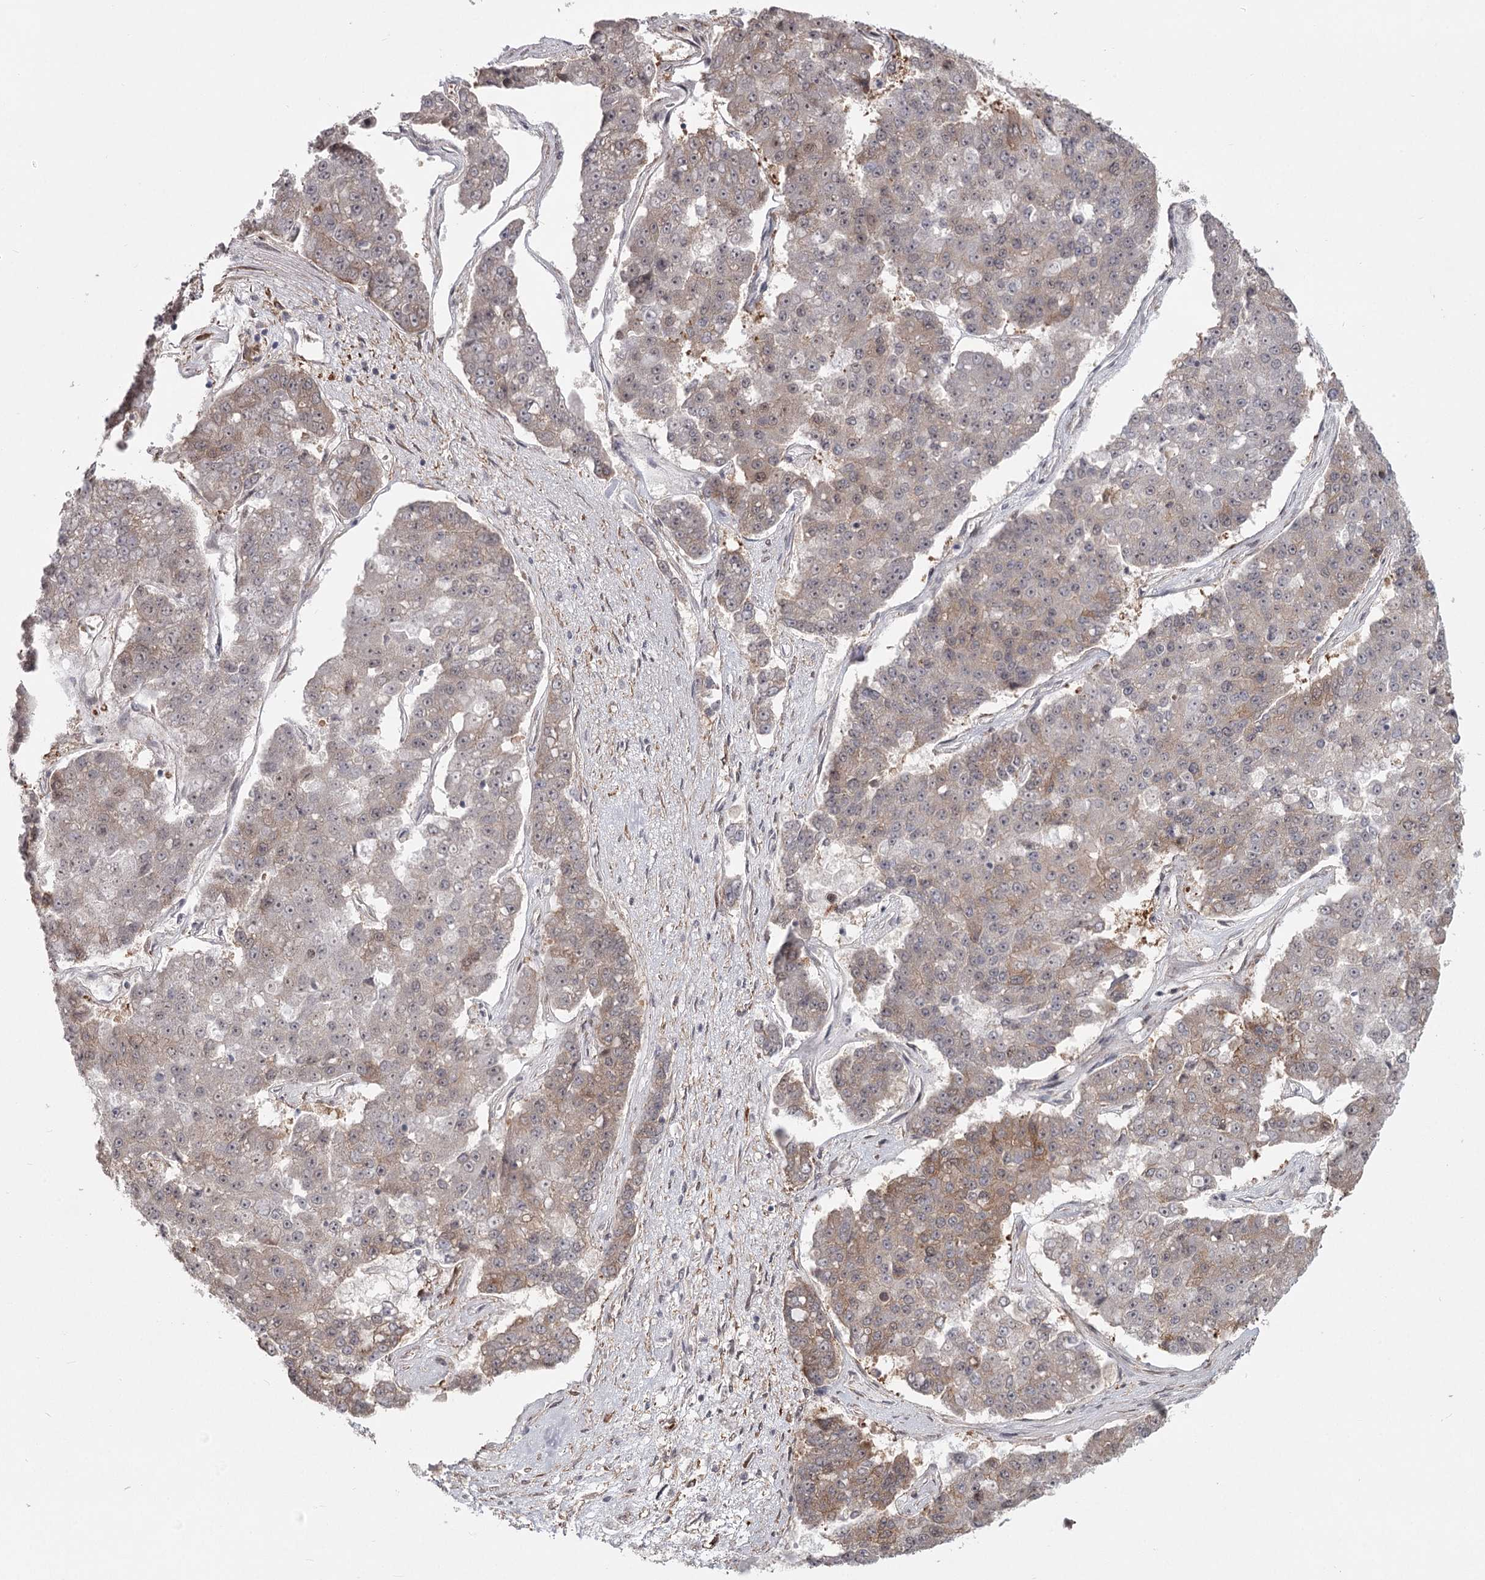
{"staining": {"intensity": "weak", "quantity": "25%-75%", "location": "cytoplasmic/membranous,nuclear"}, "tissue": "pancreatic cancer", "cell_type": "Tumor cells", "image_type": "cancer", "snomed": [{"axis": "morphology", "description": "Adenocarcinoma, NOS"}, {"axis": "topography", "description": "Pancreas"}], "caption": "Protein expression analysis of human pancreatic cancer (adenocarcinoma) reveals weak cytoplasmic/membranous and nuclear expression in about 25%-75% of tumor cells.", "gene": "CCNG2", "patient": {"sex": "male", "age": 50}}